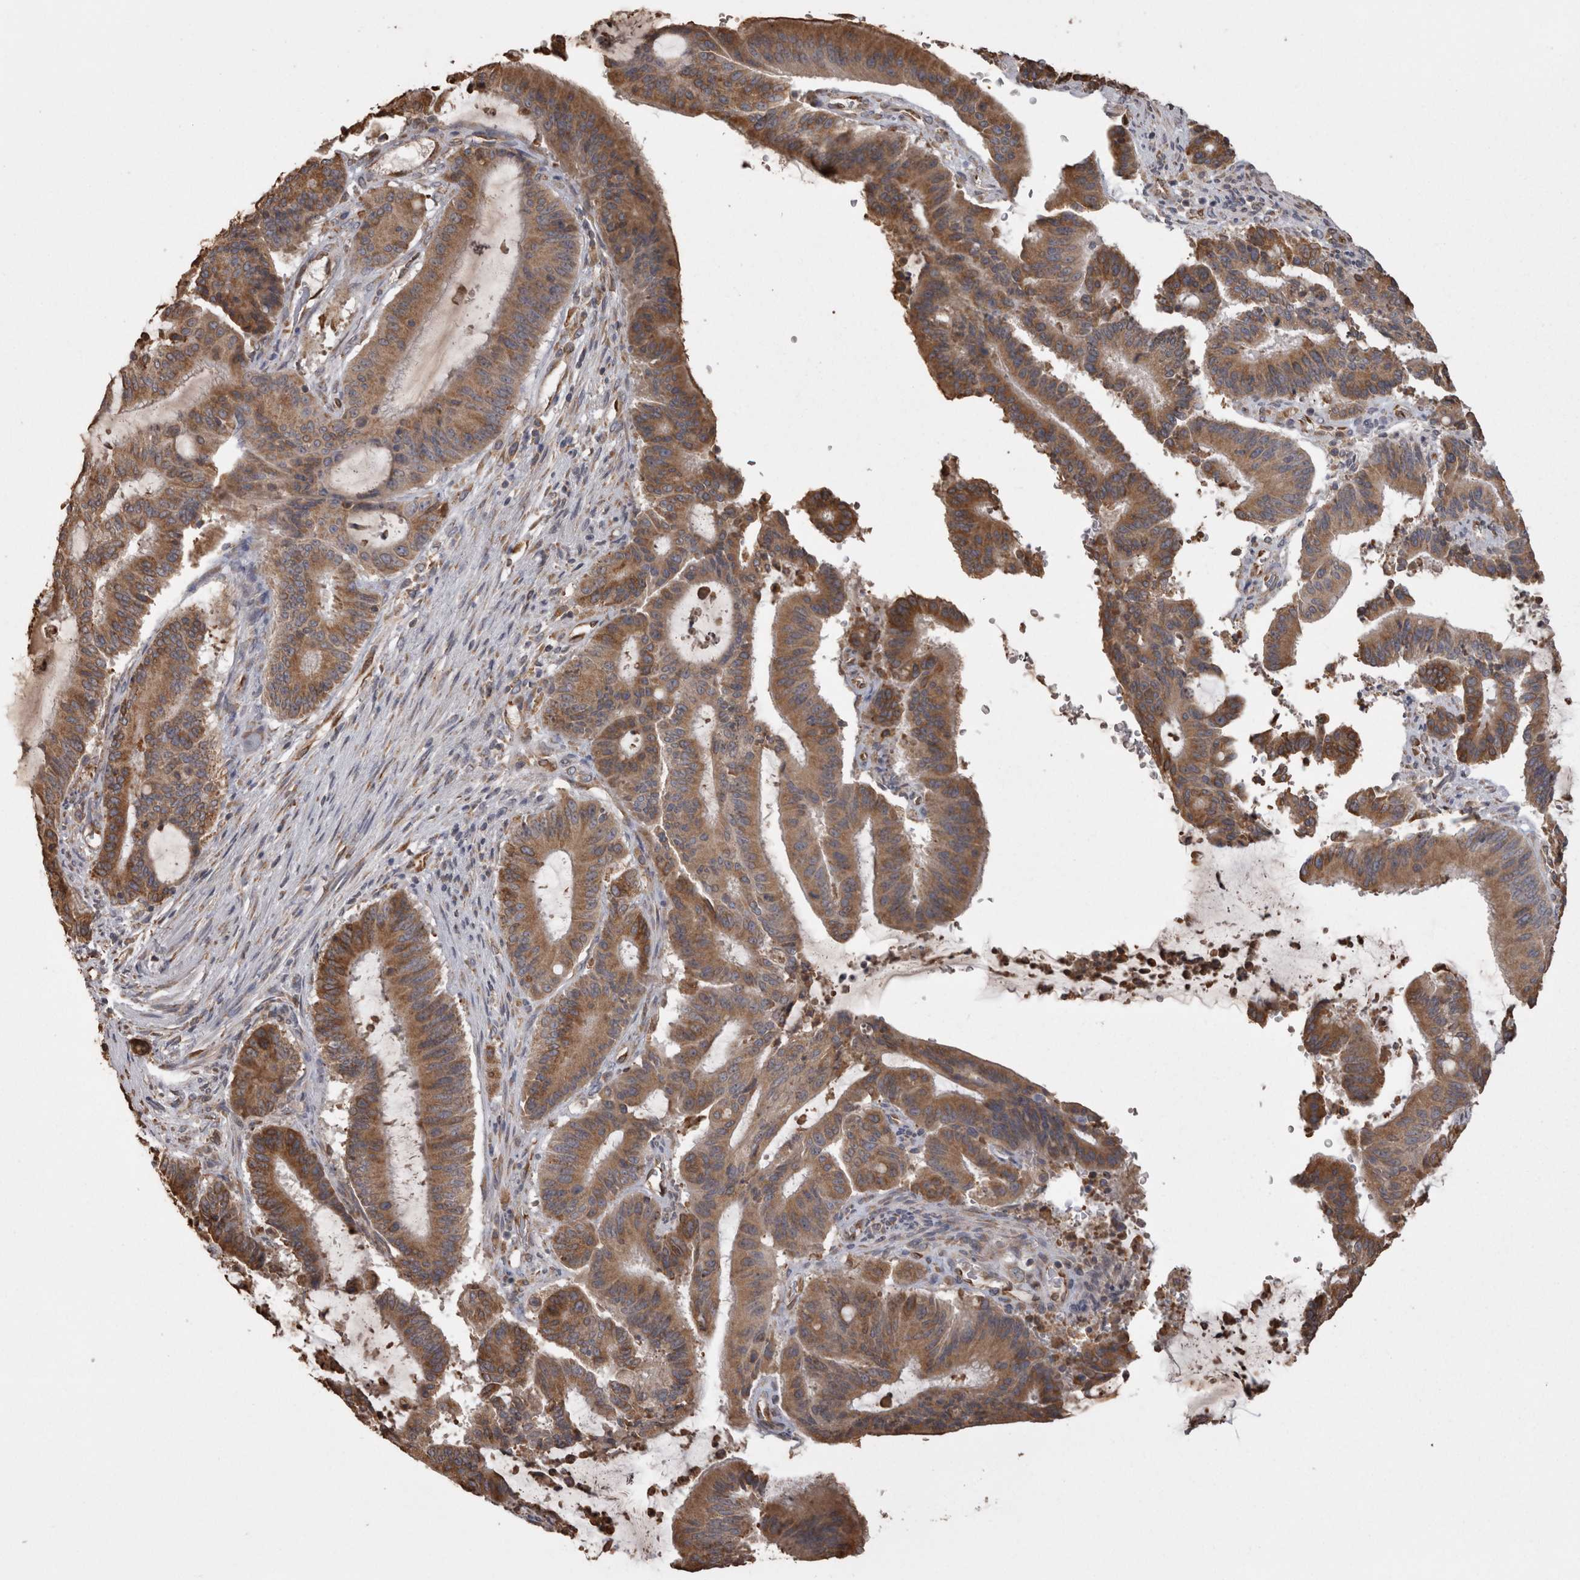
{"staining": {"intensity": "moderate", "quantity": ">75%", "location": "cytoplasmic/membranous"}, "tissue": "liver cancer", "cell_type": "Tumor cells", "image_type": "cancer", "snomed": [{"axis": "morphology", "description": "Cholangiocarcinoma"}, {"axis": "topography", "description": "Liver"}], "caption": "Tumor cells display medium levels of moderate cytoplasmic/membranous staining in about >75% of cells in cholangiocarcinoma (liver).", "gene": "PON2", "patient": {"sex": "female", "age": 73}}